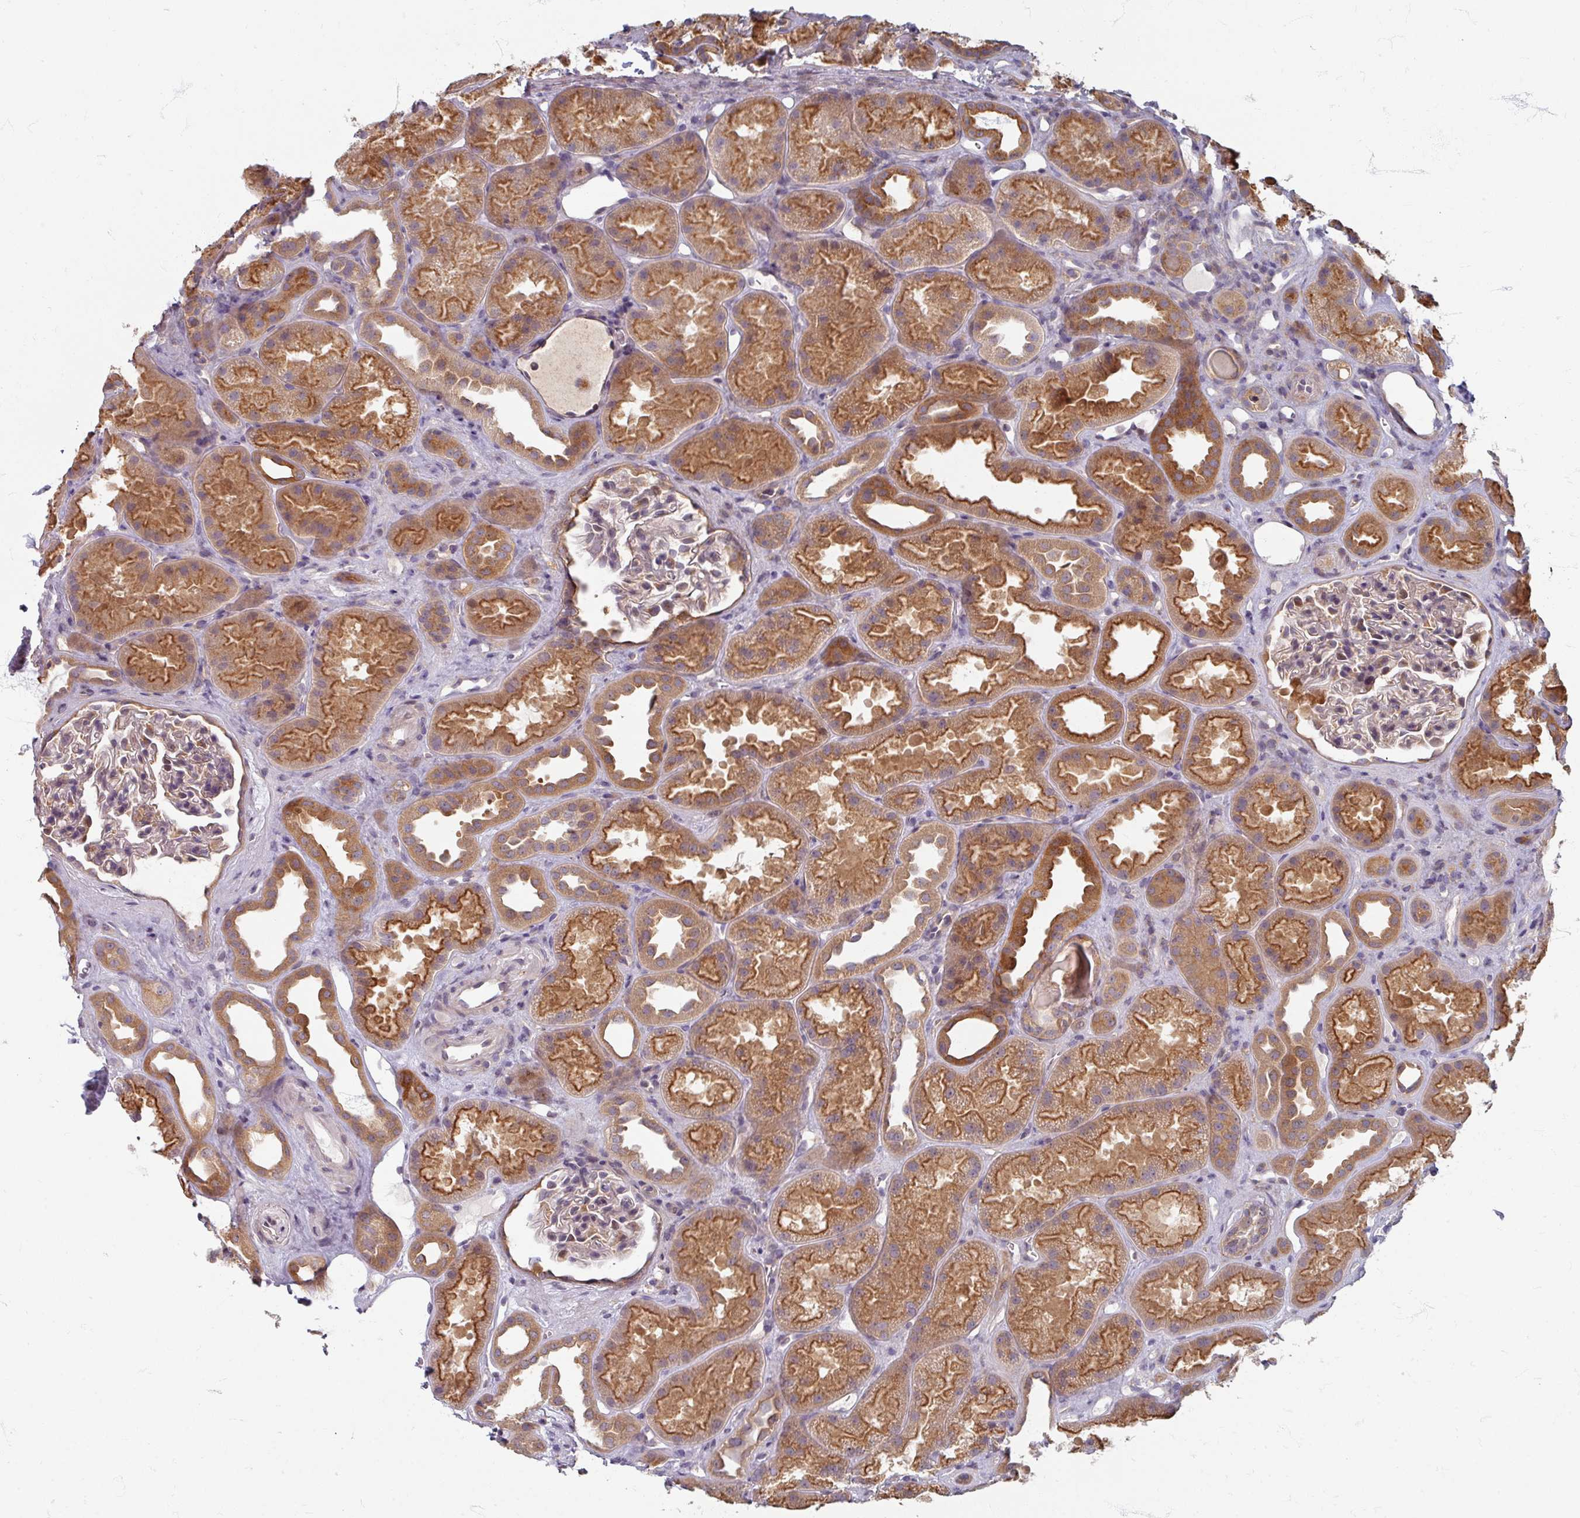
{"staining": {"intensity": "moderate", "quantity": "<25%", "location": "cytoplasmic/membranous"}, "tissue": "kidney", "cell_type": "Cells in glomeruli", "image_type": "normal", "snomed": [{"axis": "morphology", "description": "Normal tissue, NOS"}, {"axis": "topography", "description": "Kidney"}], "caption": "Human kidney stained for a protein (brown) shows moderate cytoplasmic/membranous positive staining in about <25% of cells in glomeruli.", "gene": "STAM", "patient": {"sex": "male", "age": 61}}